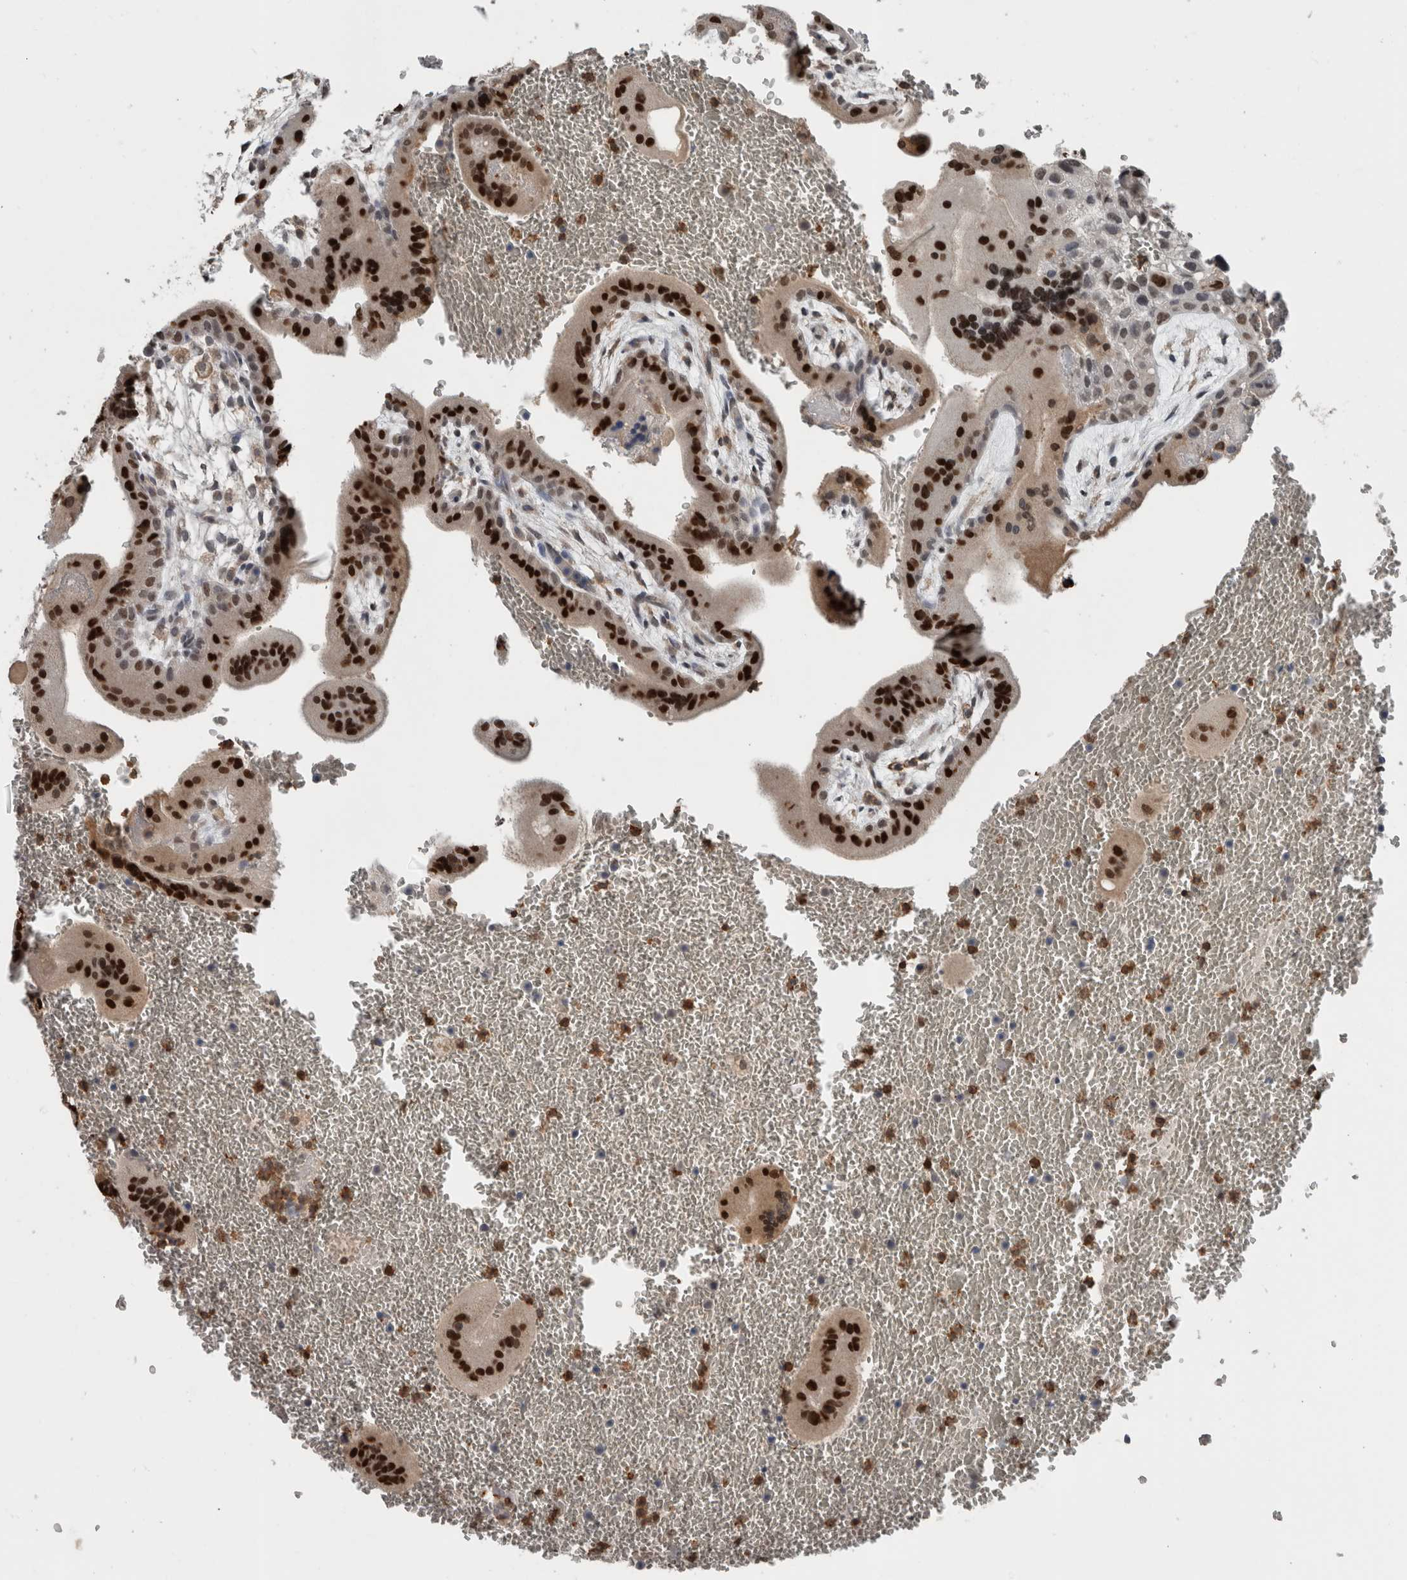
{"staining": {"intensity": "strong", "quantity": ">75%", "location": "nuclear"}, "tissue": "placenta", "cell_type": "Trophoblastic cells", "image_type": "normal", "snomed": [{"axis": "morphology", "description": "Normal tissue, NOS"}, {"axis": "topography", "description": "Placenta"}], "caption": "The micrograph reveals staining of benign placenta, revealing strong nuclear protein positivity (brown color) within trophoblastic cells.", "gene": "MAFF", "patient": {"sex": "female", "age": 35}}